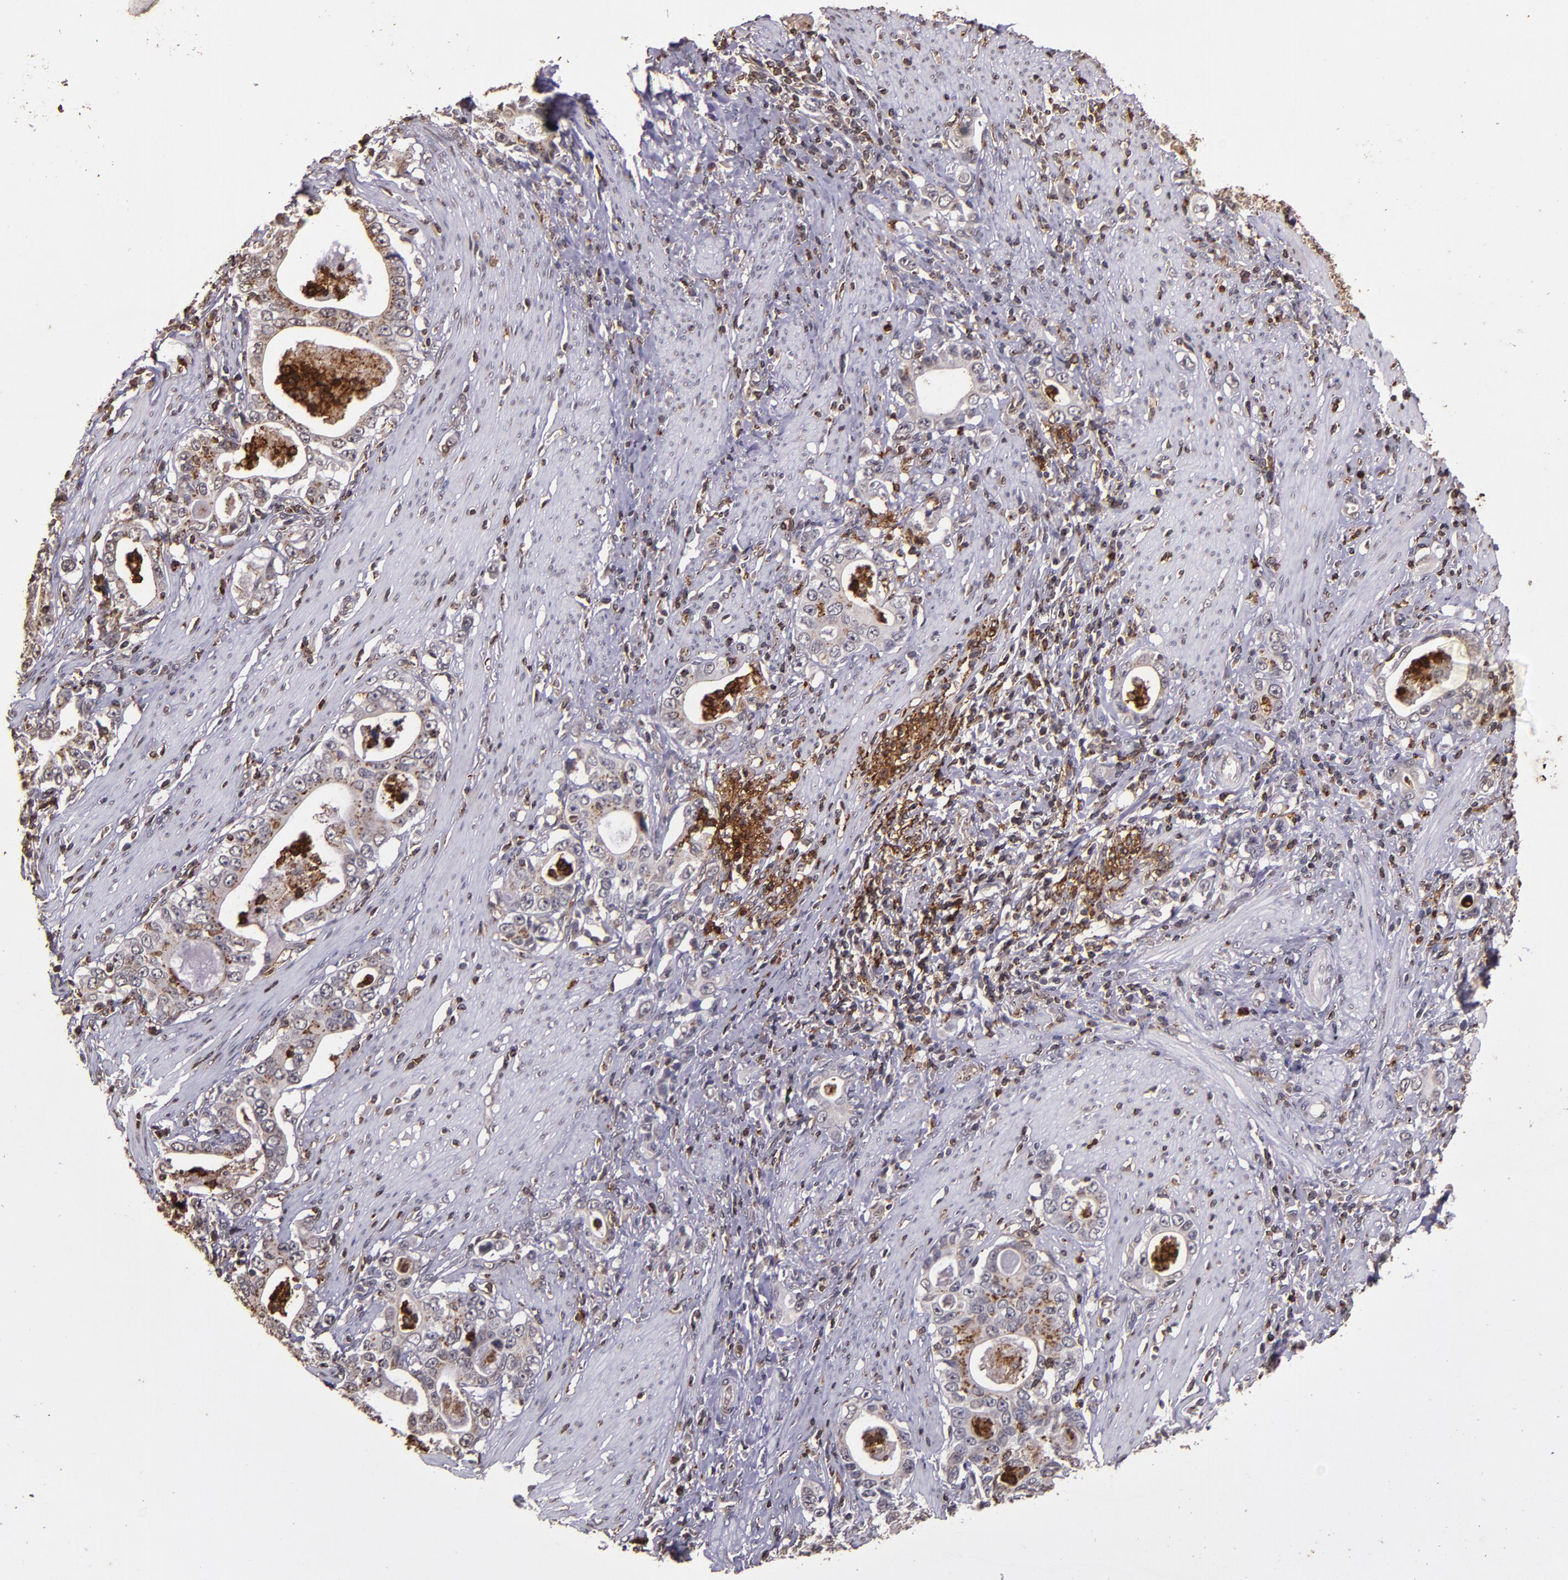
{"staining": {"intensity": "moderate", "quantity": "25%-75%", "location": "cytoplasmic/membranous"}, "tissue": "stomach cancer", "cell_type": "Tumor cells", "image_type": "cancer", "snomed": [{"axis": "morphology", "description": "Adenocarcinoma, NOS"}, {"axis": "topography", "description": "Stomach, lower"}], "caption": "Immunohistochemical staining of stomach adenocarcinoma displays medium levels of moderate cytoplasmic/membranous protein expression in approximately 25%-75% of tumor cells.", "gene": "SLC2A3", "patient": {"sex": "female", "age": 72}}